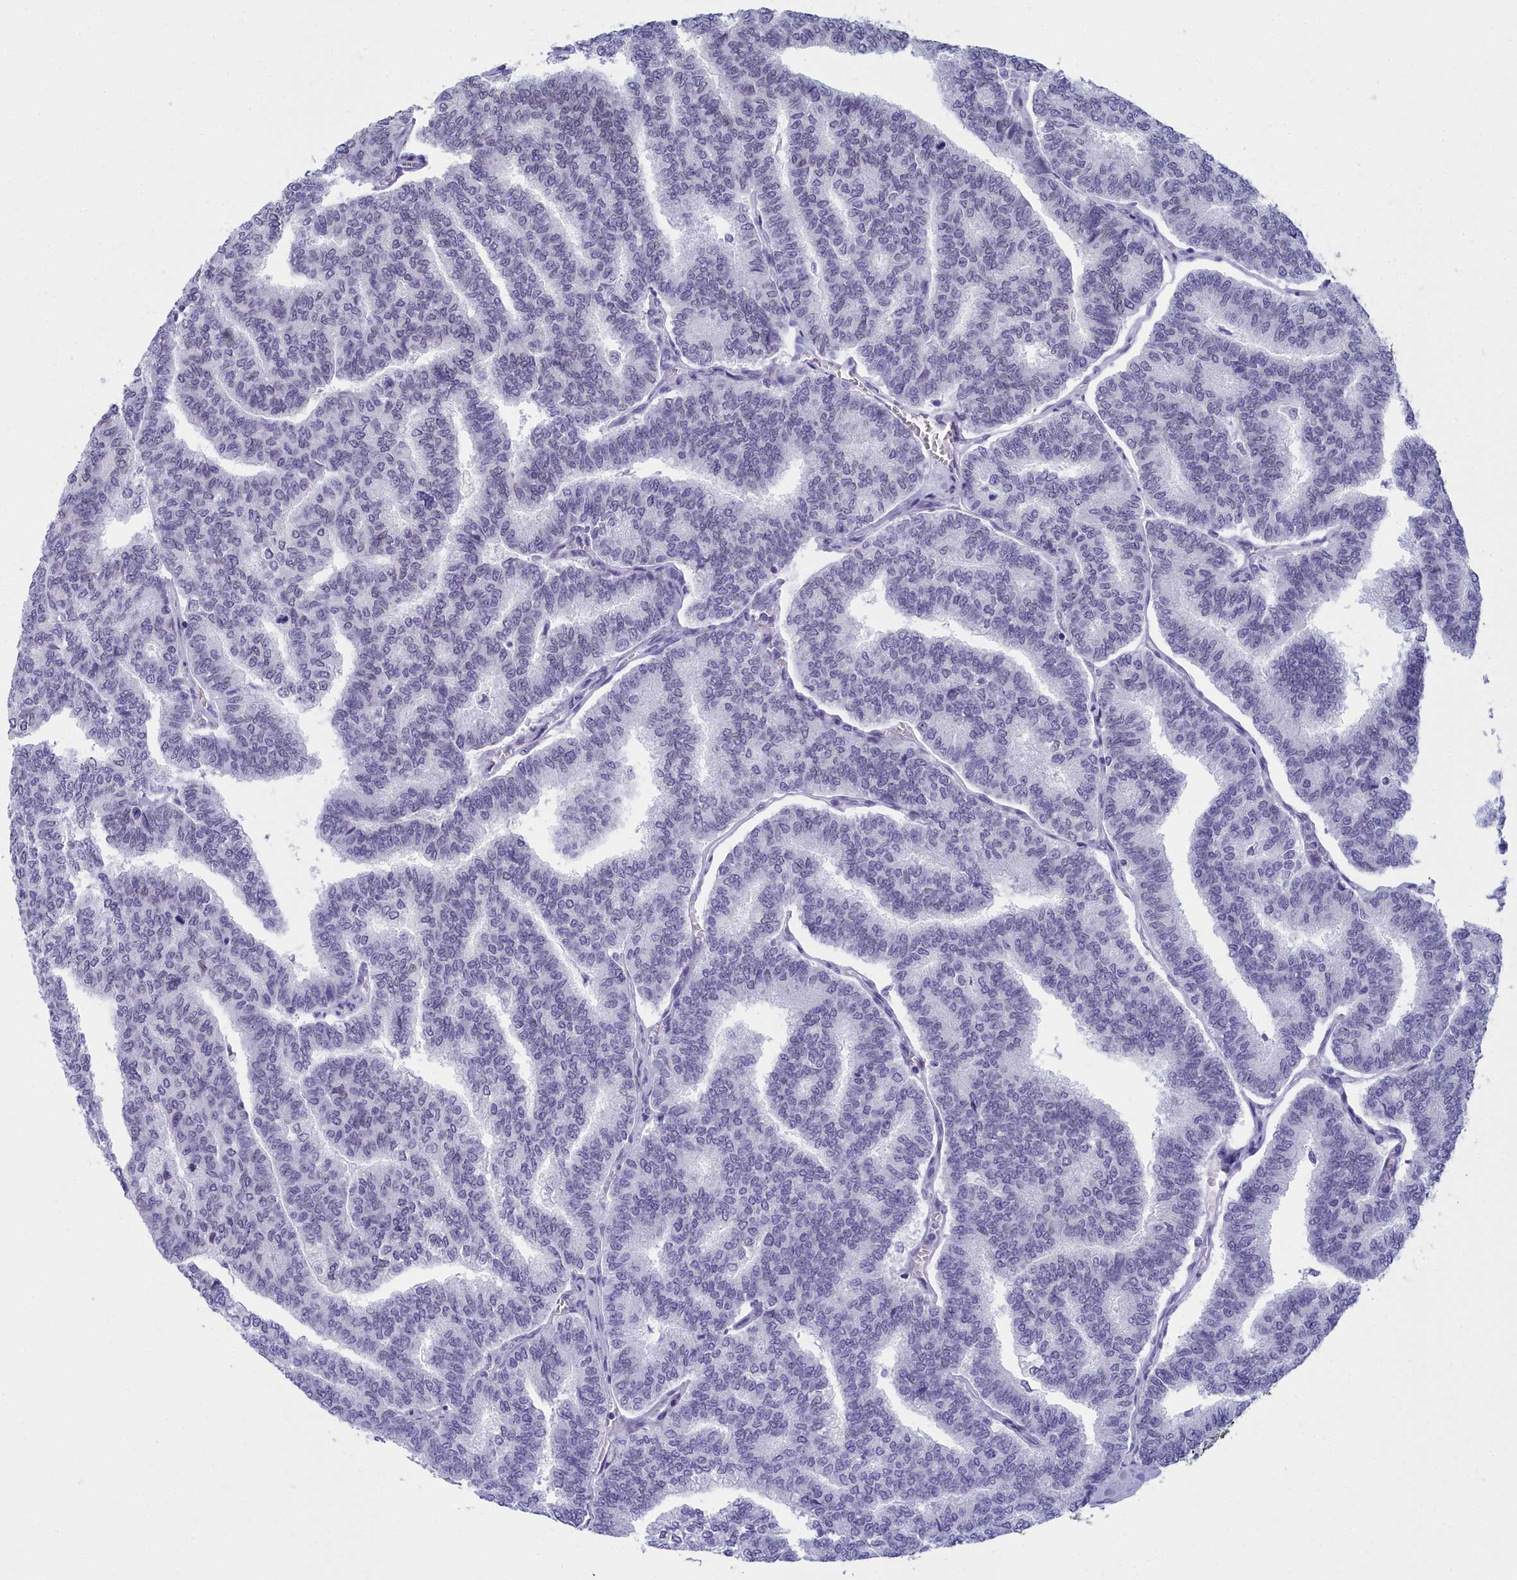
{"staining": {"intensity": "negative", "quantity": "none", "location": "none"}, "tissue": "thyroid cancer", "cell_type": "Tumor cells", "image_type": "cancer", "snomed": [{"axis": "morphology", "description": "Papillary adenocarcinoma, NOS"}, {"axis": "topography", "description": "Thyroid gland"}], "caption": "The histopathology image shows no significant staining in tumor cells of thyroid cancer. (DAB immunohistochemistry (IHC) with hematoxylin counter stain).", "gene": "CCDC97", "patient": {"sex": "female", "age": 35}}